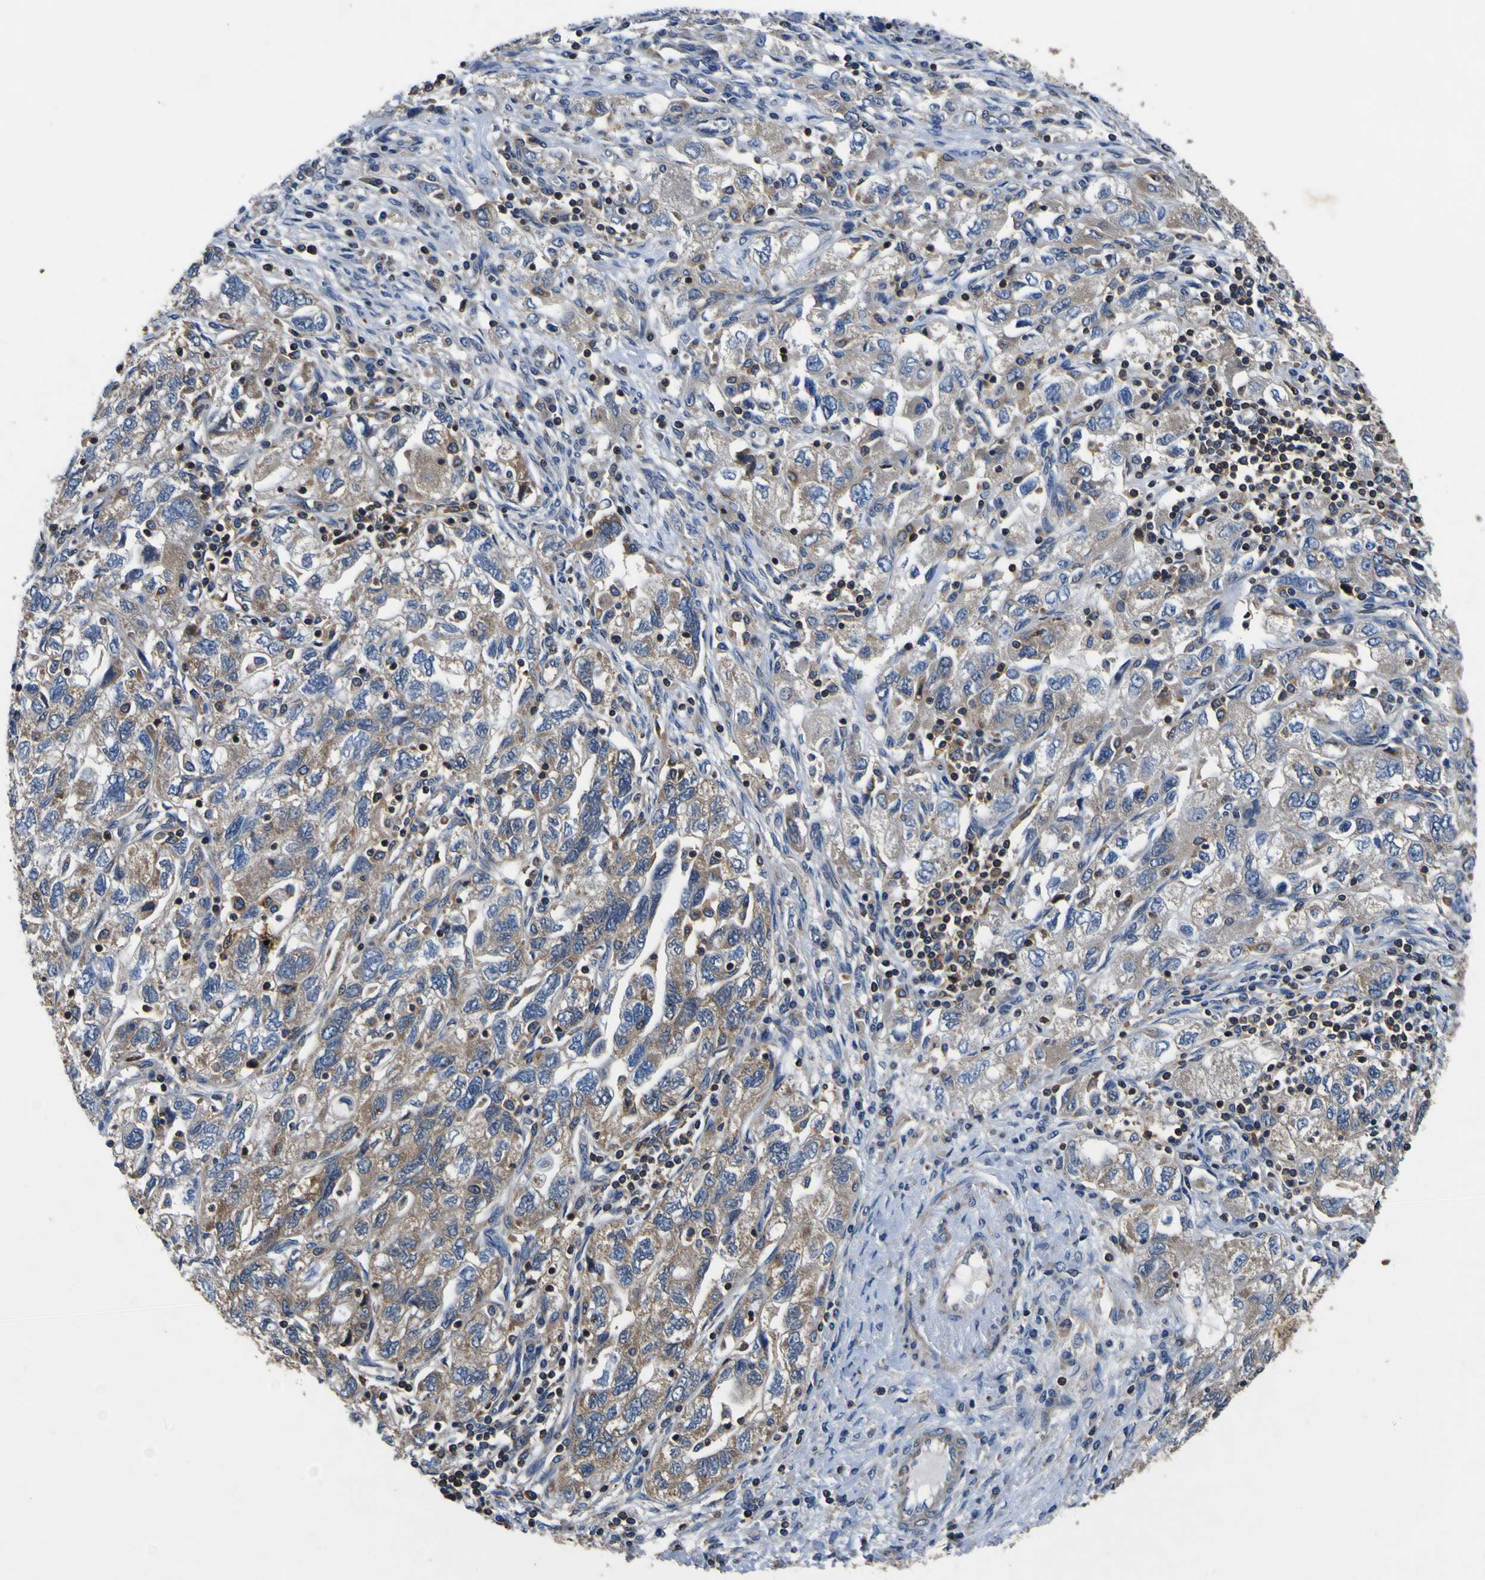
{"staining": {"intensity": "weak", "quantity": ">75%", "location": "cytoplasmic/membranous"}, "tissue": "ovarian cancer", "cell_type": "Tumor cells", "image_type": "cancer", "snomed": [{"axis": "morphology", "description": "Carcinoma, NOS"}, {"axis": "morphology", "description": "Cystadenocarcinoma, serous, NOS"}, {"axis": "topography", "description": "Ovary"}], "caption": "An image of carcinoma (ovarian) stained for a protein exhibits weak cytoplasmic/membranous brown staining in tumor cells.", "gene": "CNR2", "patient": {"sex": "female", "age": 69}}